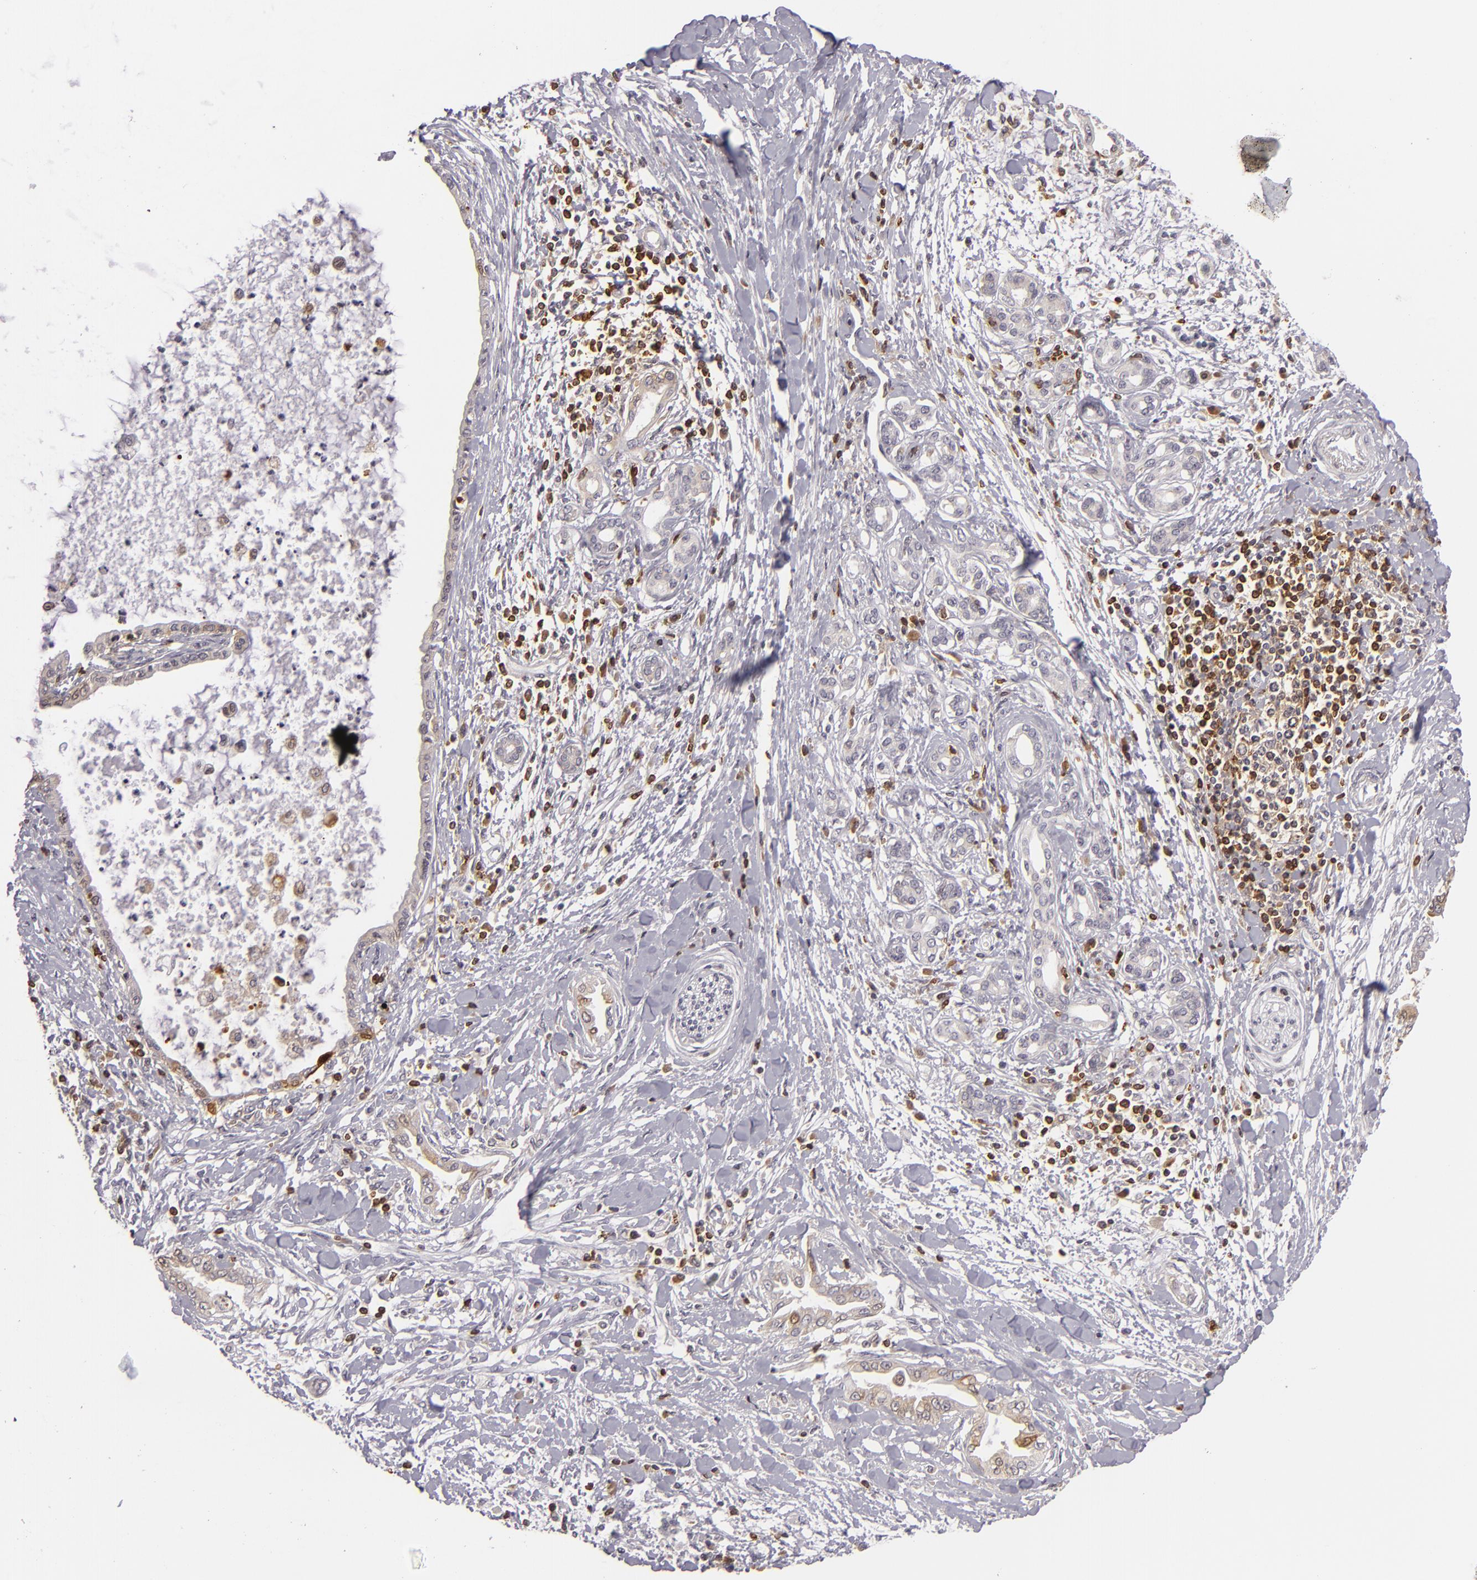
{"staining": {"intensity": "weak", "quantity": "25%-75%", "location": "cytoplasmic/membranous"}, "tissue": "pancreatic cancer", "cell_type": "Tumor cells", "image_type": "cancer", "snomed": [{"axis": "morphology", "description": "Adenocarcinoma, NOS"}, {"axis": "topography", "description": "Pancreas"}], "caption": "A low amount of weak cytoplasmic/membranous expression is present in about 25%-75% of tumor cells in pancreatic cancer (adenocarcinoma) tissue. (Stains: DAB (3,3'-diaminobenzidine) in brown, nuclei in blue, Microscopy: brightfield microscopy at high magnification).", "gene": "APOBEC3G", "patient": {"sex": "female", "age": 64}}